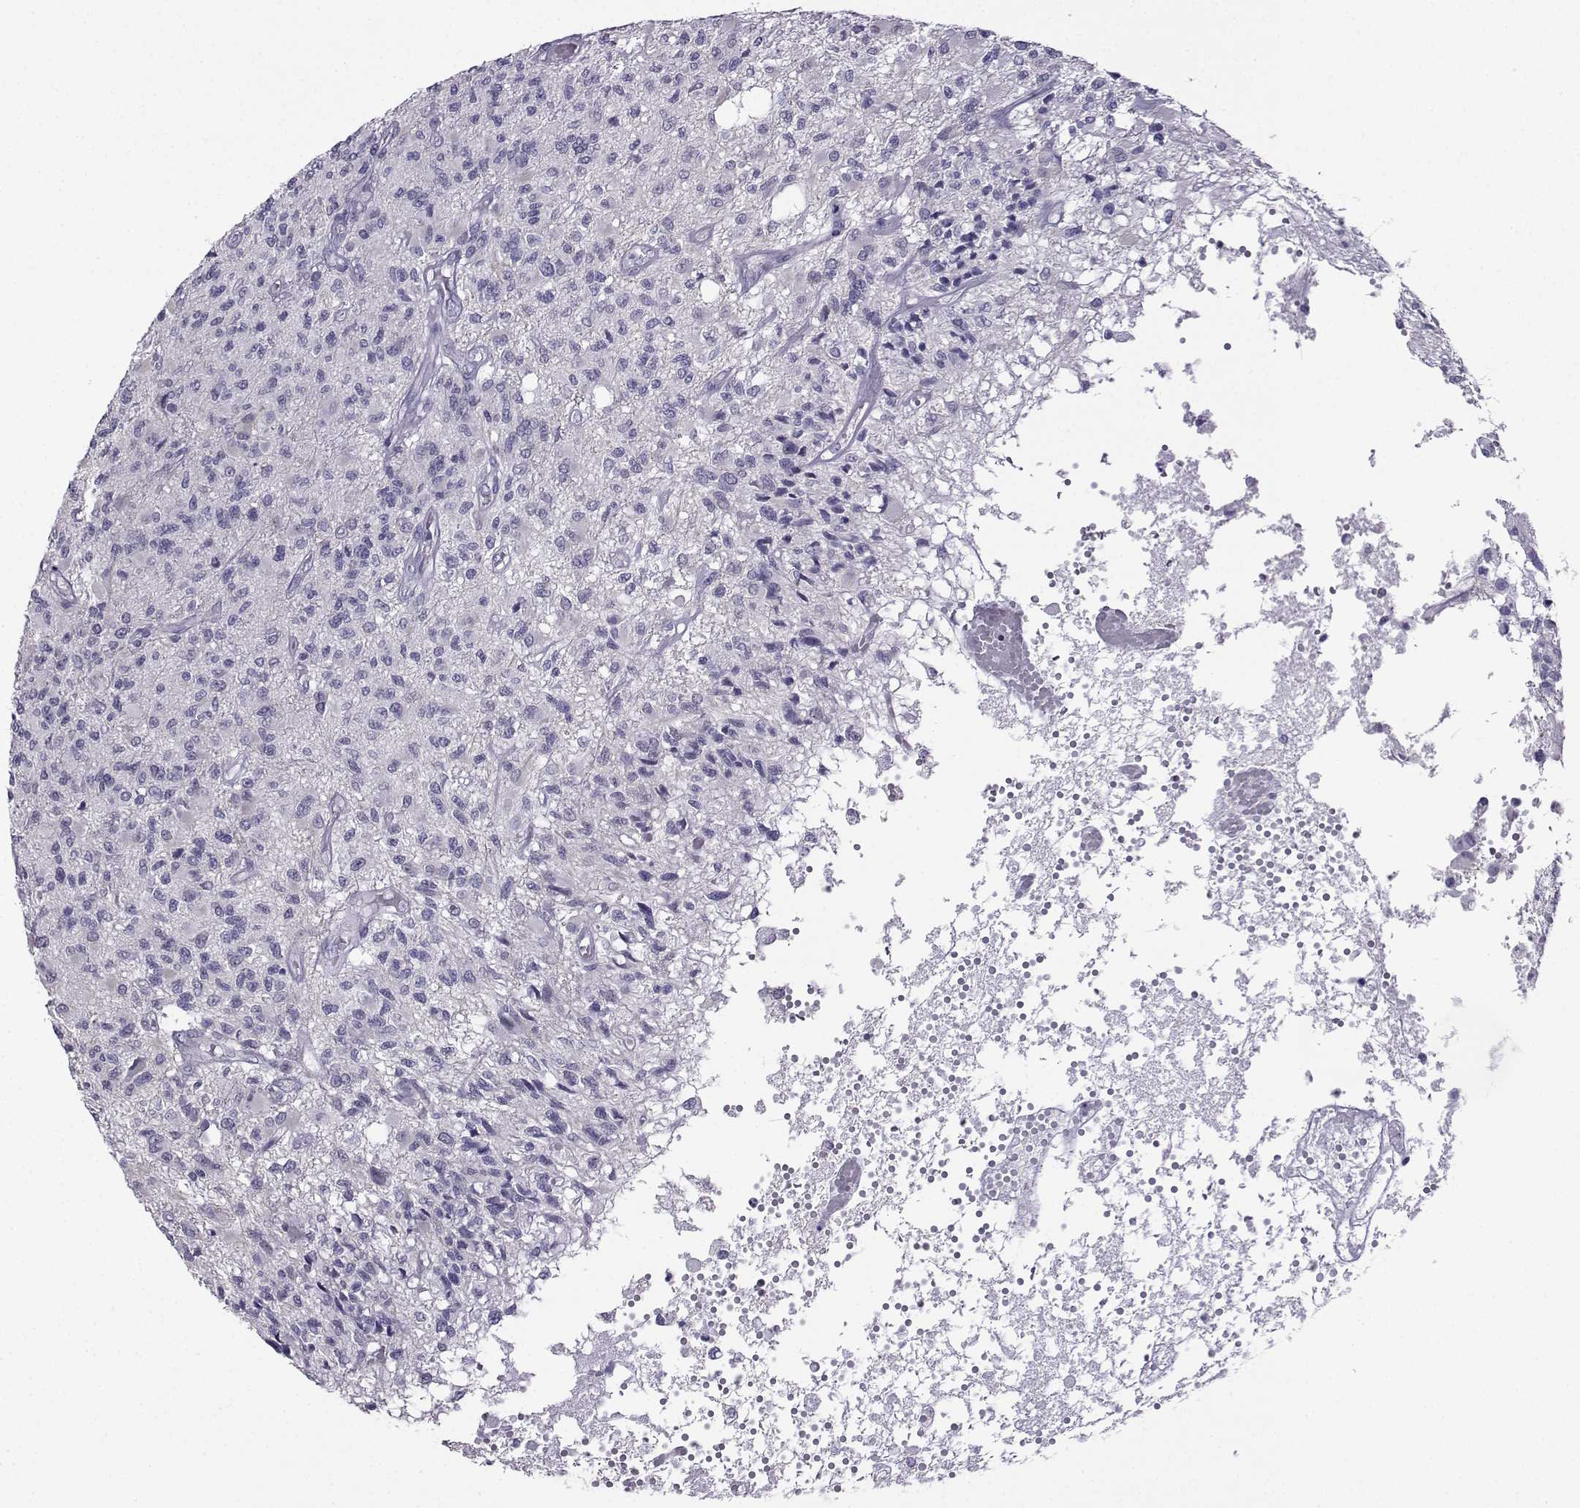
{"staining": {"intensity": "negative", "quantity": "none", "location": "none"}, "tissue": "glioma", "cell_type": "Tumor cells", "image_type": "cancer", "snomed": [{"axis": "morphology", "description": "Glioma, malignant, High grade"}, {"axis": "topography", "description": "Brain"}], "caption": "There is no significant expression in tumor cells of glioma. (Brightfield microscopy of DAB (3,3'-diaminobenzidine) immunohistochemistry at high magnification).", "gene": "KIF17", "patient": {"sex": "female", "age": 63}}